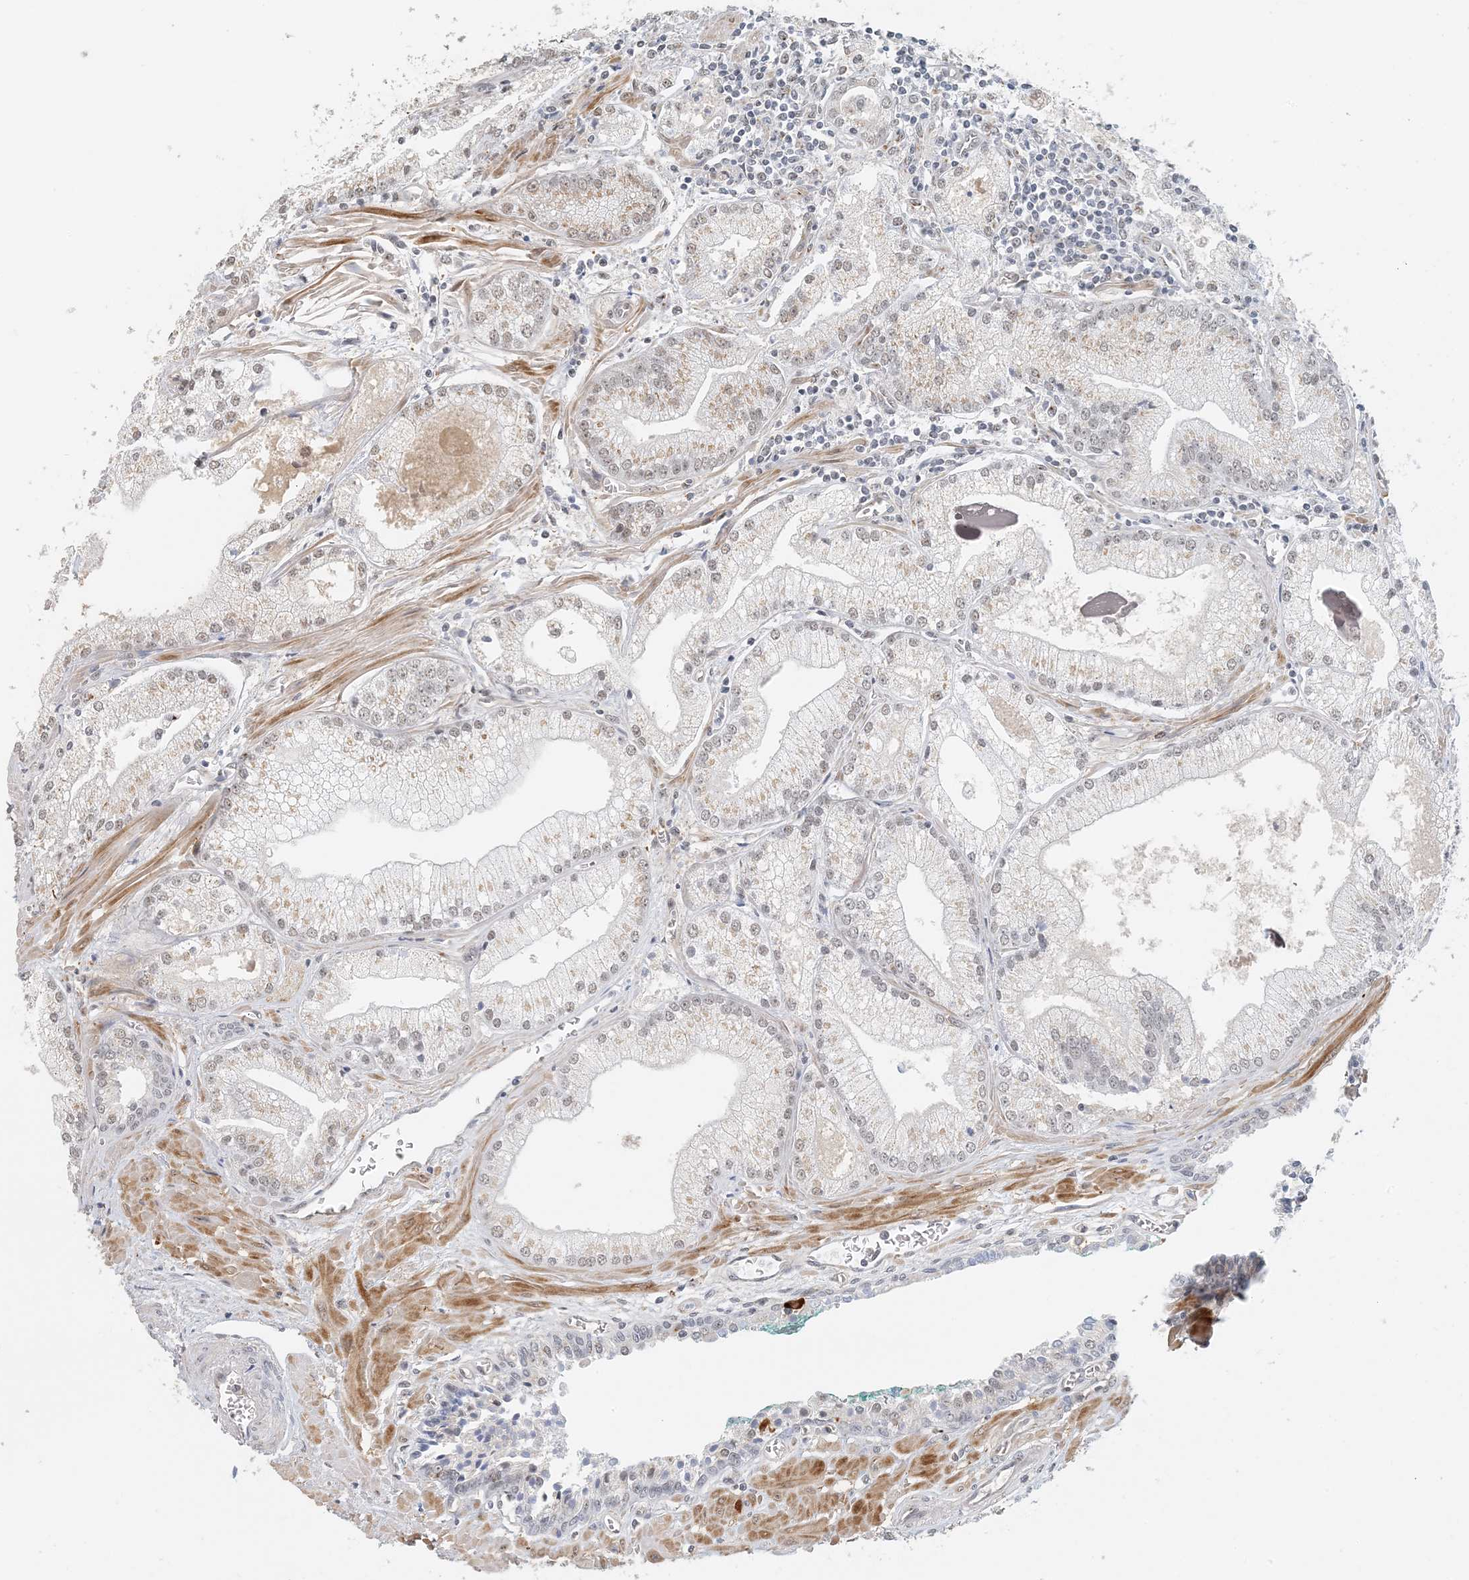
{"staining": {"intensity": "weak", "quantity": "<25%", "location": "cytoplasmic/membranous"}, "tissue": "prostate cancer", "cell_type": "Tumor cells", "image_type": "cancer", "snomed": [{"axis": "morphology", "description": "Adenocarcinoma, Low grade"}, {"axis": "topography", "description": "Prostate"}], "caption": "This is a photomicrograph of IHC staining of low-grade adenocarcinoma (prostate), which shows no positivity in tumor cells.", "gene": "ZCCHC4", "patient": {"sex": "male", "age": 67}}